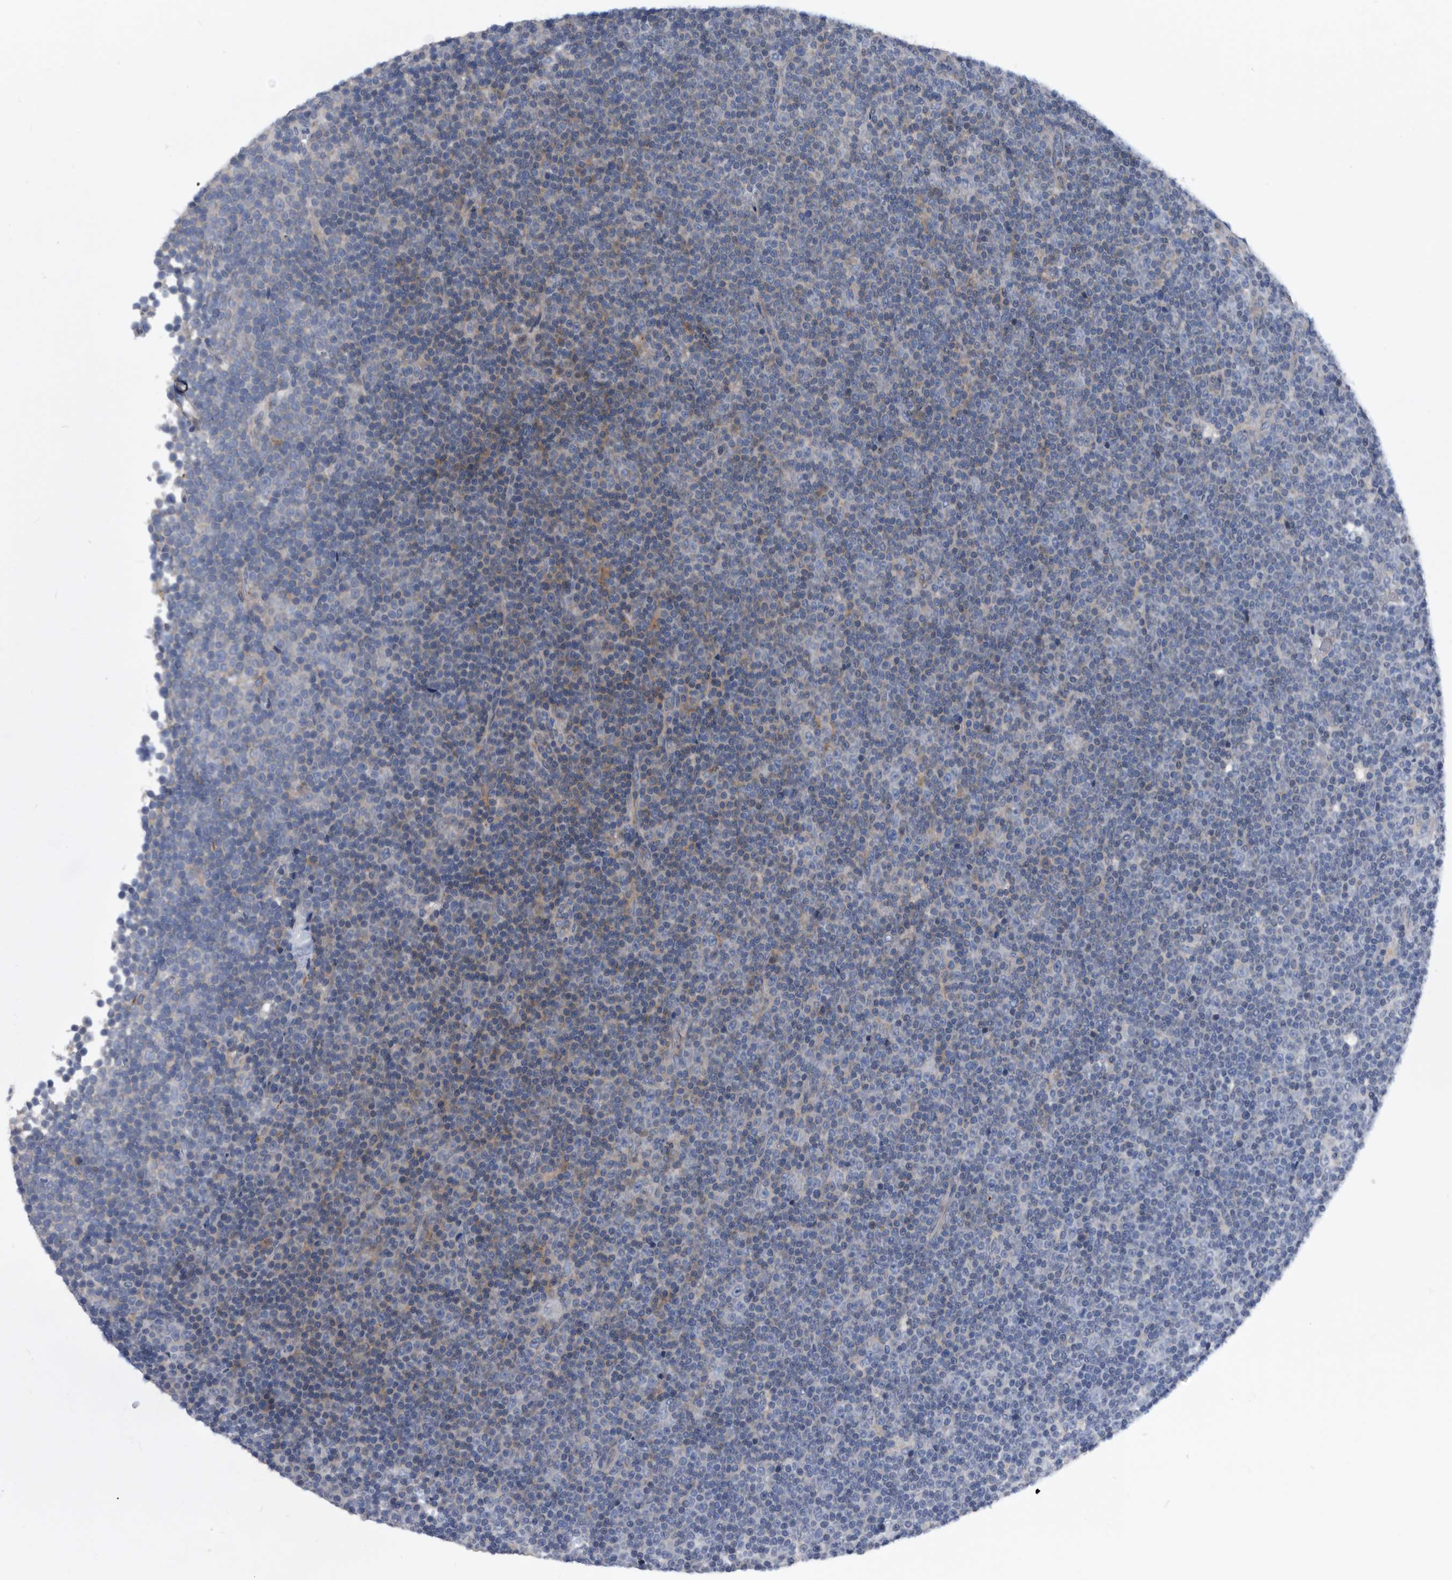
{"staining": {"intensity": "negative", "quantity": "none", "location": "none"}, "tissue": "lymphoma", "cell_type": "Tumor cells", "image_type": "cancer", "snomed": [{"axis": "morphology", "description": "Malignant lymphoma, non-Hodgkin's type, Low grade"}, {"axis": "topography", "description": "Lymph node"}], "caption": "Immunohistochemistry (IHC) image of neoplastic tissue: human lymphoma stained with DAB displays no significant protein expression in tumor cells.", "gene": "BAIAP3", "patient": {"sex": "female", "age": 67}}